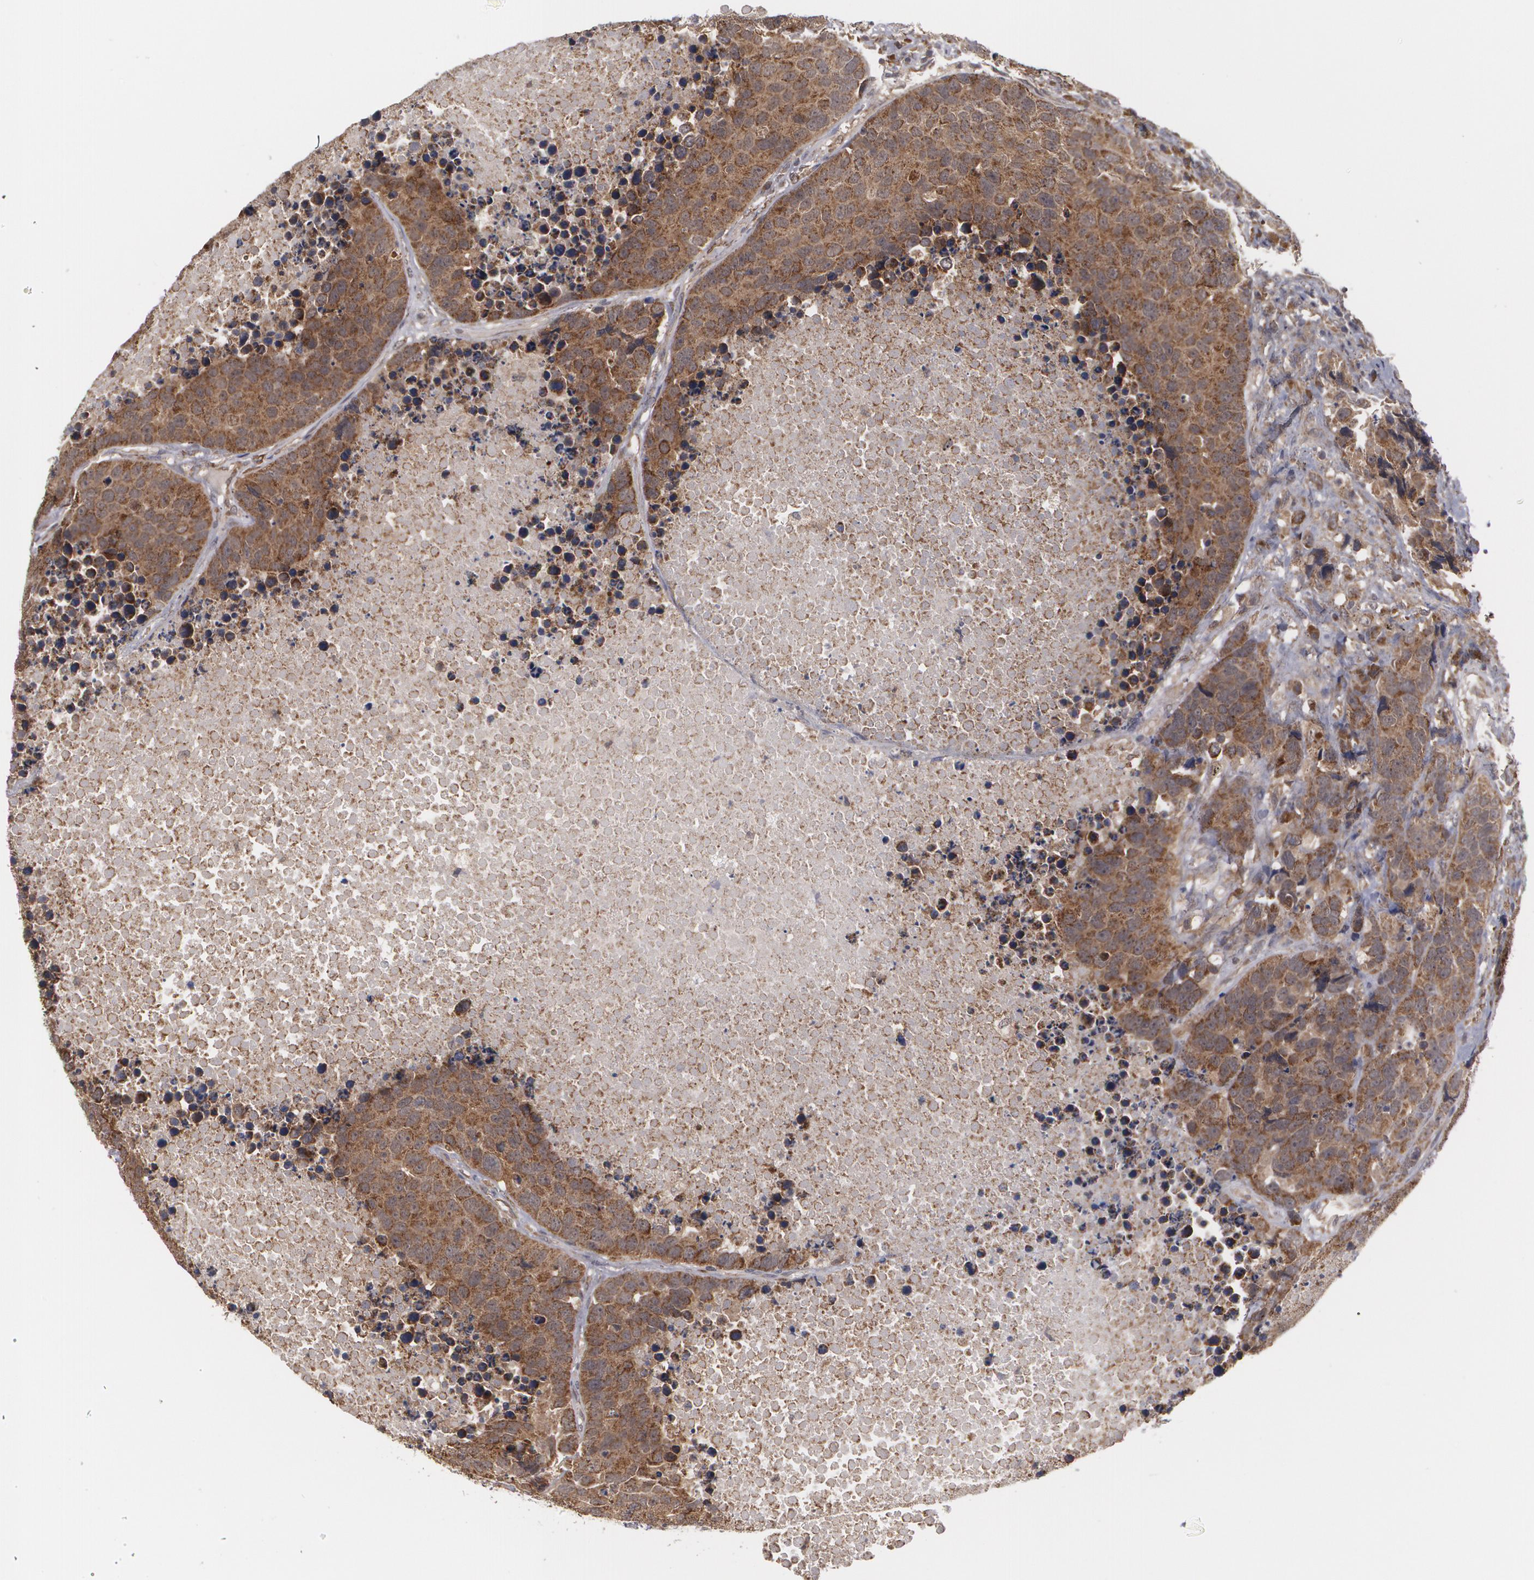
{"staining": {"intensity": "moderate", "quantity": ">75%", "location": "cytoplasmic/membranous"}, "tissue": "carcinoid", "cell_type": "Tumor cells", "image_type": "cancer", "snomed": [{"axis": "morphology", "description": "Carcinoid, malignant, NOS"}, {"axis": "topography", "description": "Lung"}], "caption": "Protein positivity by immunohistochemistry (IHC) reveals moderate cytoplasmic/membranous expression in about >75% of tumor cells in carcinoid.", "gene": "BMP6", "patient": {"sex": "male", "age": 60}}